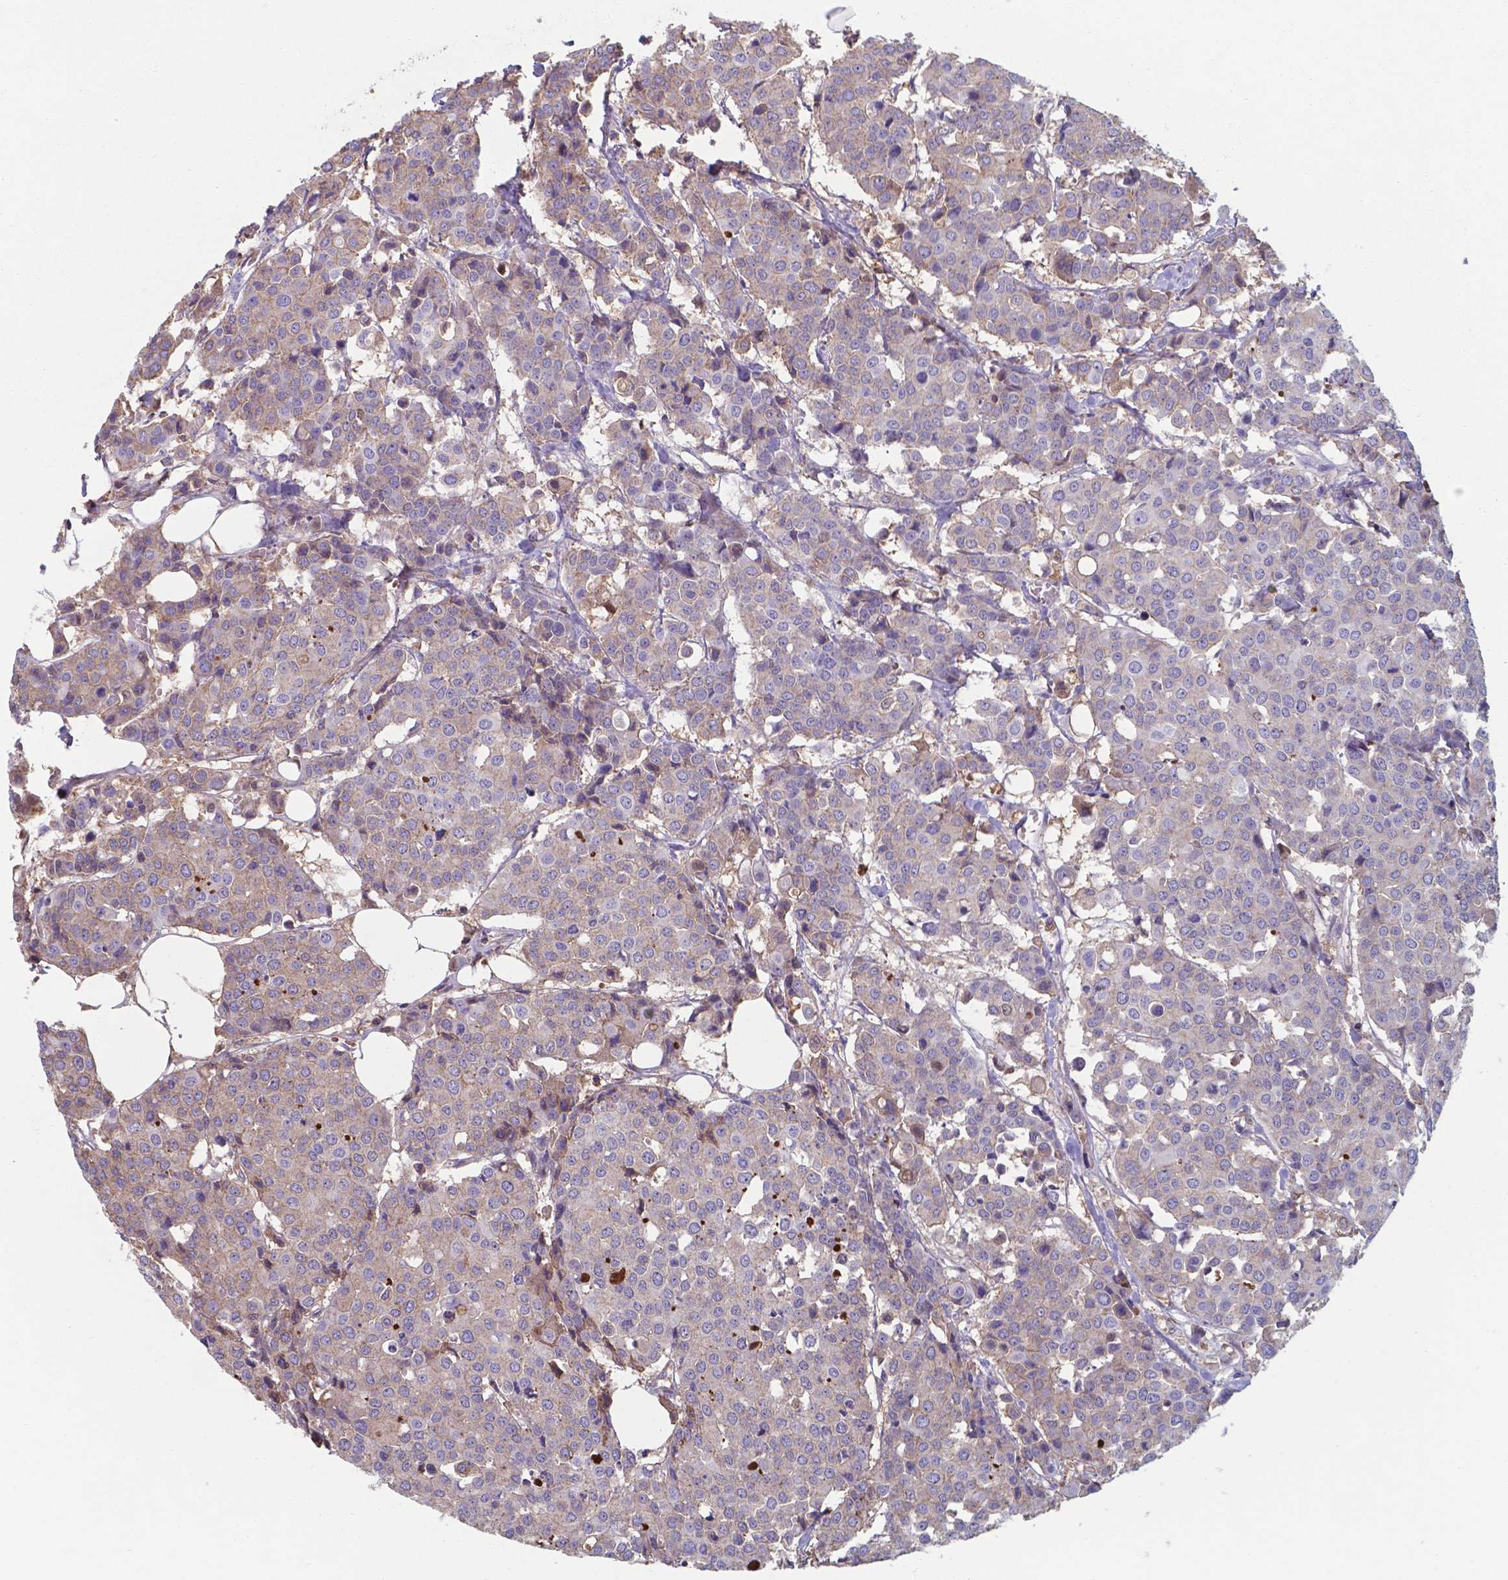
{"staining": {"intensity": "weak", "quantity": ">75%", "location": "cytoplasmic/membranous"}, "tissue": "carcinoid", "cell_type": "Tumor cells", "image_type": "cancer", "snomed": [{"axis": "morphology", "description": "Carcinoid, malignant, NOS"}, {"axis": "topography", "description": "Colon"}], "caption": "IHC histopathology image of neoplastic tissue: human carcinoid stained using immunohistochemistry (IHC) exhibits low levels of weak protein expression localized specifically in the cytoplasmic/membranous of tumor cells, appearing as a cytoplasmic/membranous brown color.", "gene": "SERPINA1", "patient": {"sex": "male", "age": 81}}